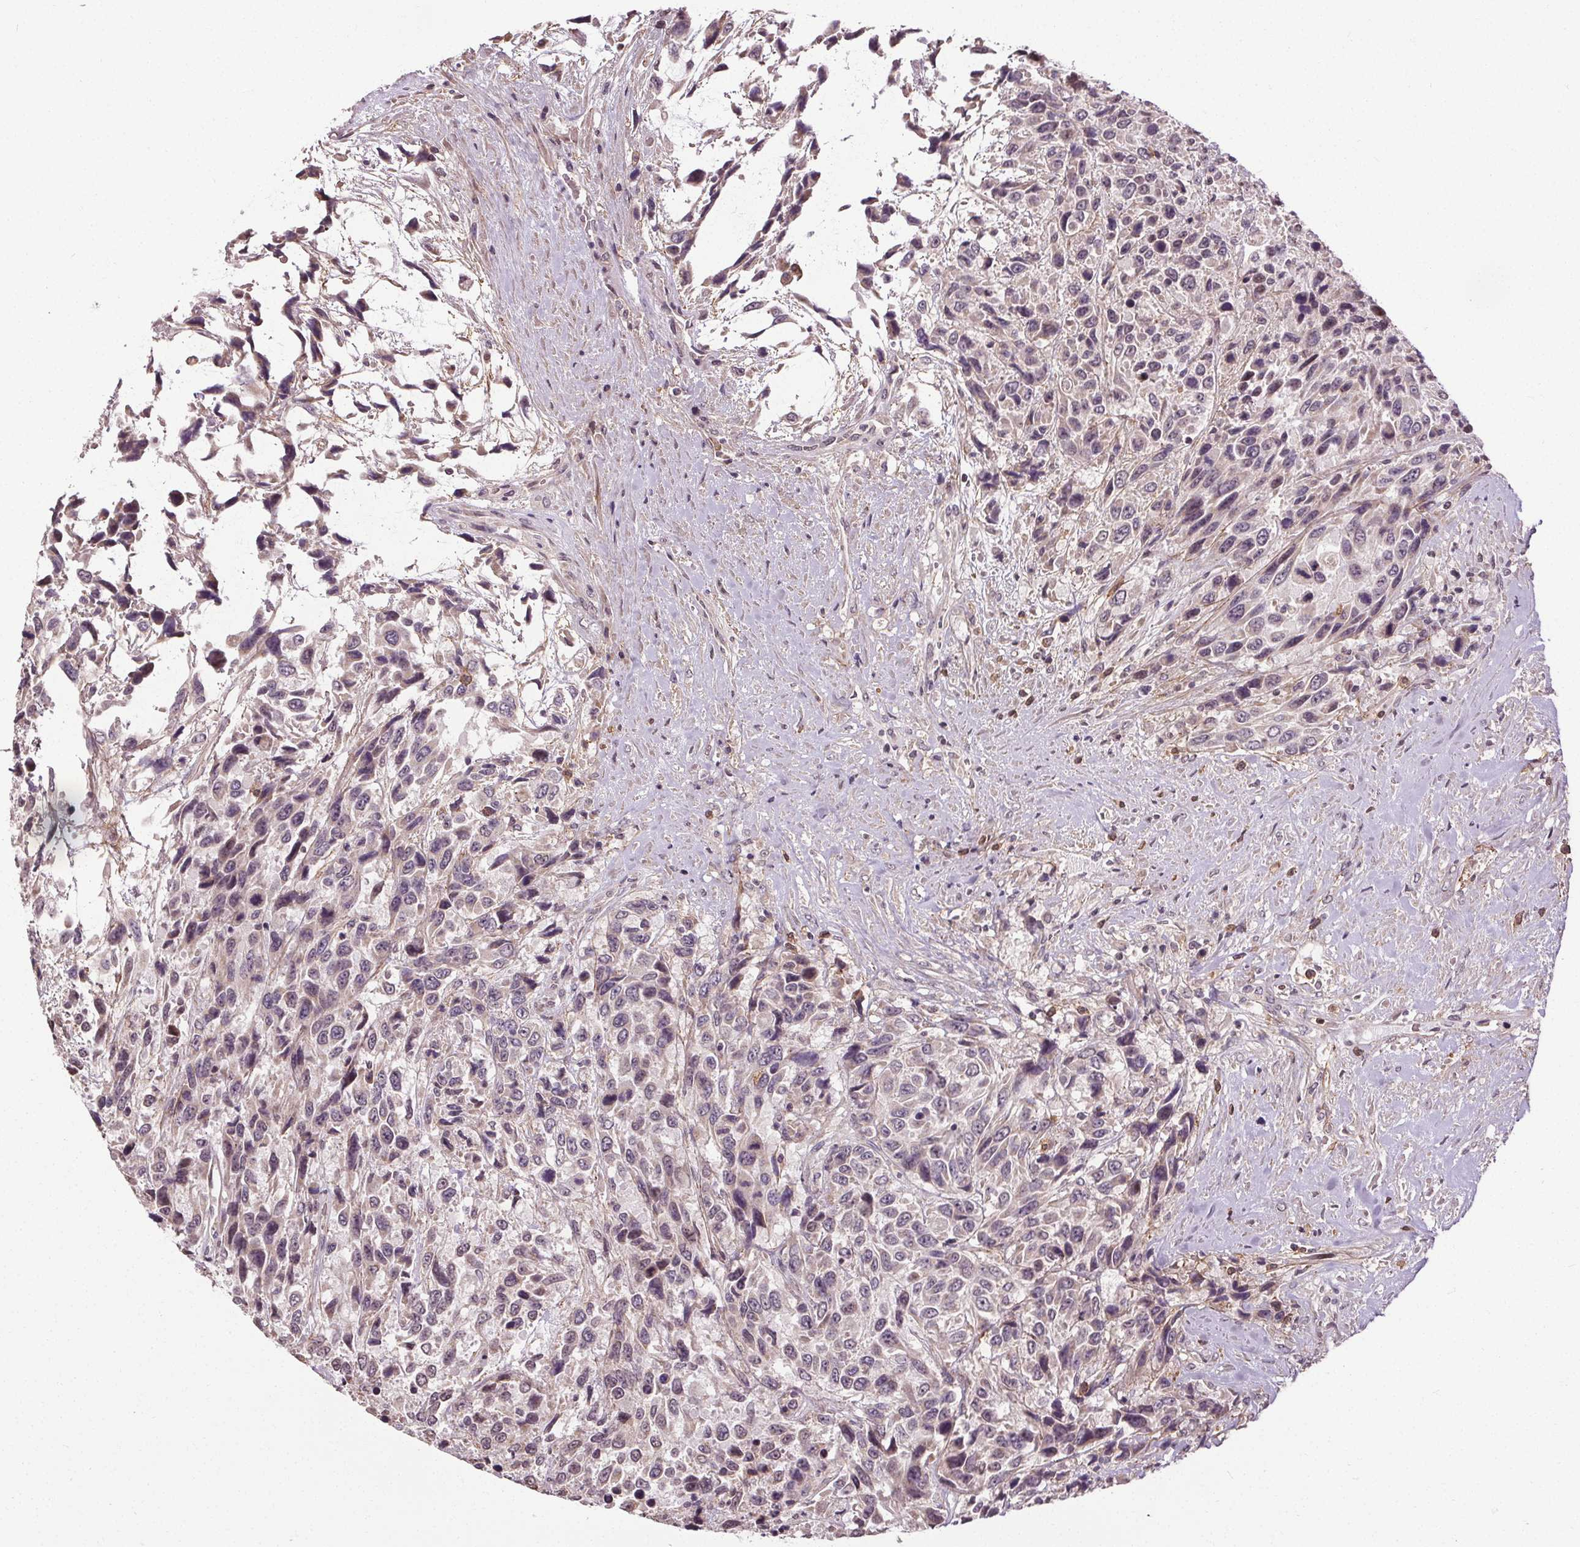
{"staining": {"intensity": "negative", "quantity": "none", "location": "none"}, "tissue": "urothelial cancer", "cell_type": "Tumor cells", "image_type": "cancer", "snomed": [{"axis": "morphology", "description": "Urothelial carcinoma, High grade"}, {"axis": "topography", "description": "Urinary bladder"}], "caption": "Immunohistochemistry (IHC) of urothelial cancer shows no staining in tumor cells. Nuclei are stained in blue.", "gene": "KIAA0232", "patient": {"sex": "female", "age": 70}}